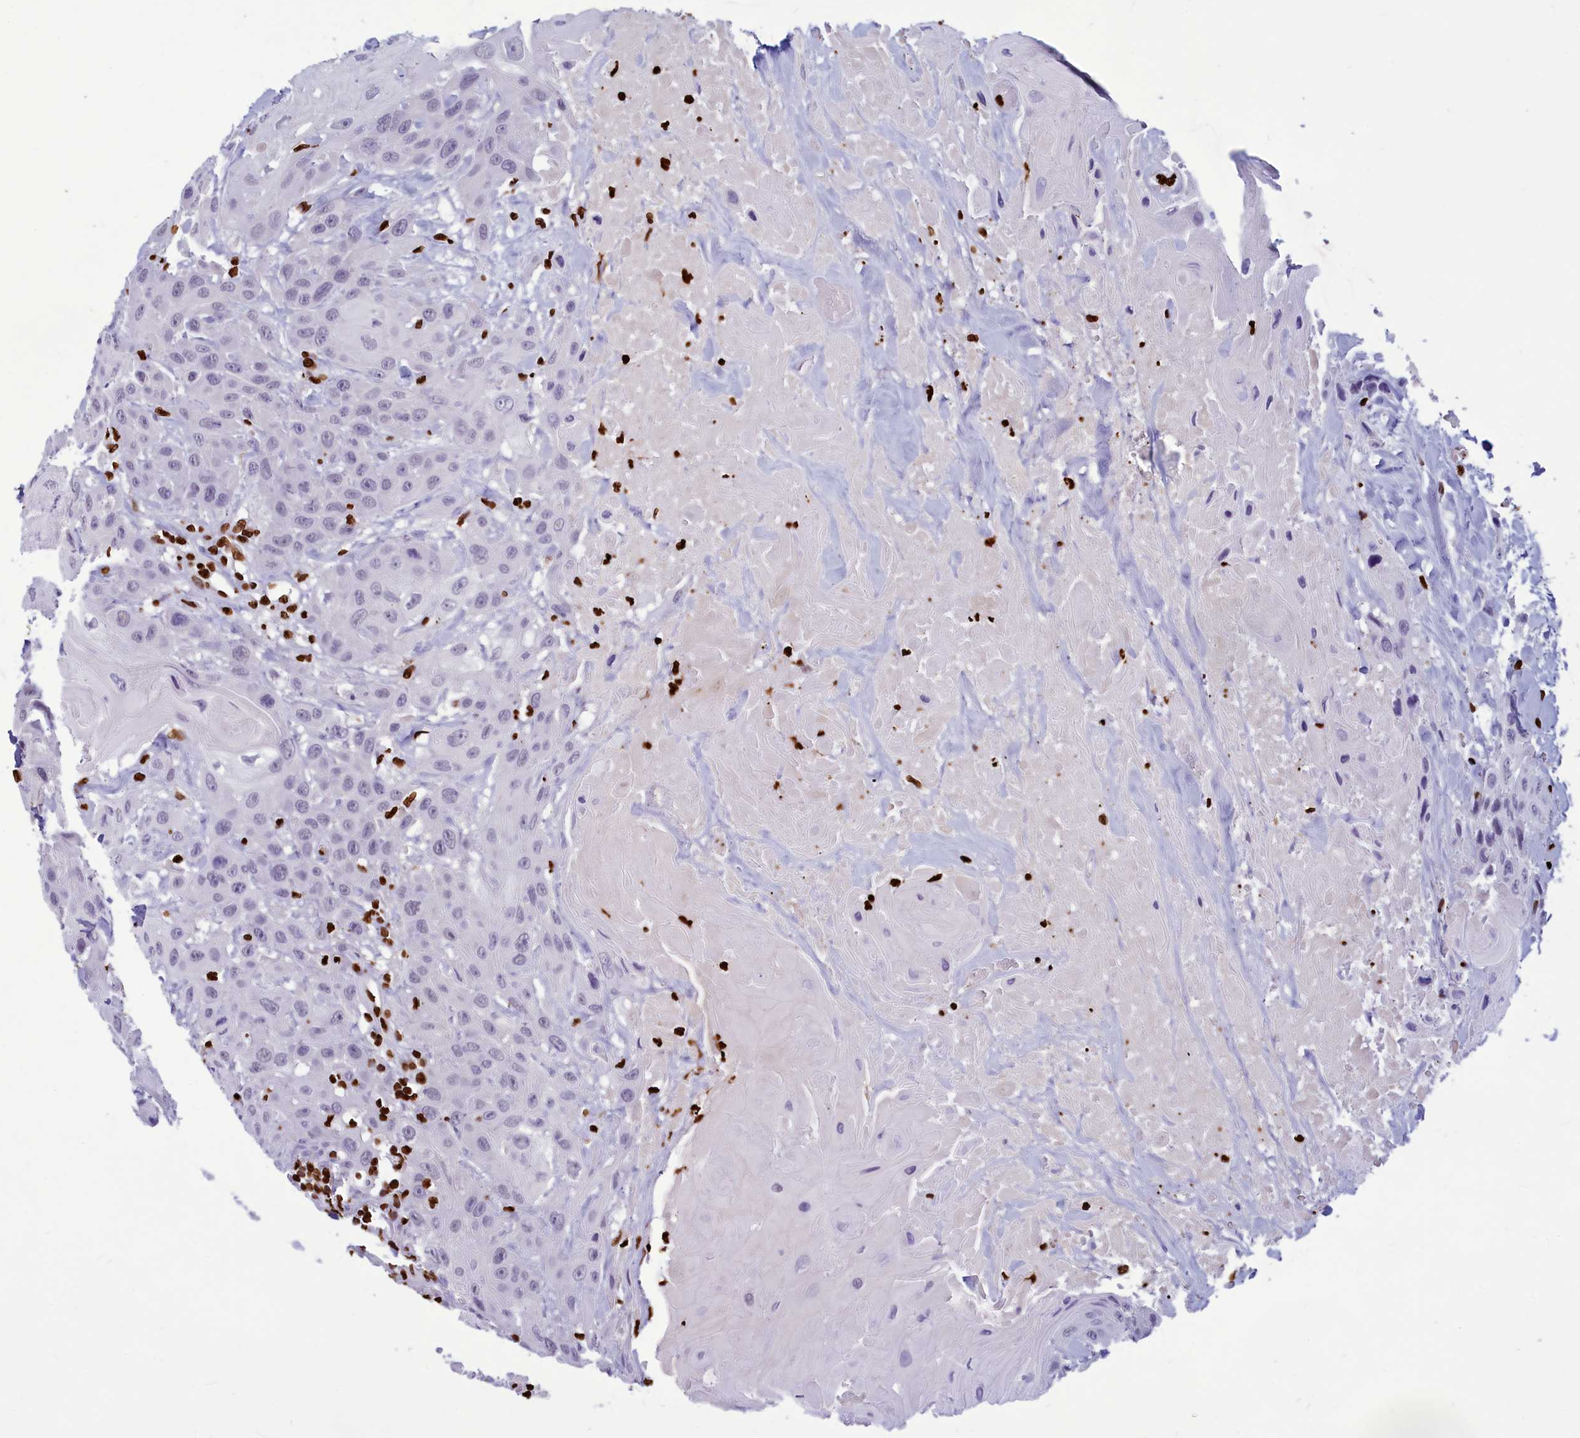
{"staining": {"intensity": "negative", "quantity": "none", "location": "none"}, "tissue": "head and neck cancer", "cell_type": "Tumor cells", "image_type": "cancer", "snomed": [{"axis": "morphology", "description": "Squamous cell carcinoma, NOS"}, {"axis": "topography", "description": "Head-Neck"}], "caption": "Human head and neck cancer (squamous cell carcinoma) stained for a protein using IHC exhibits no positivity in tumor cells.", "gene": "AKAP17A", "patient": {"sex": "male", "age": 81}}